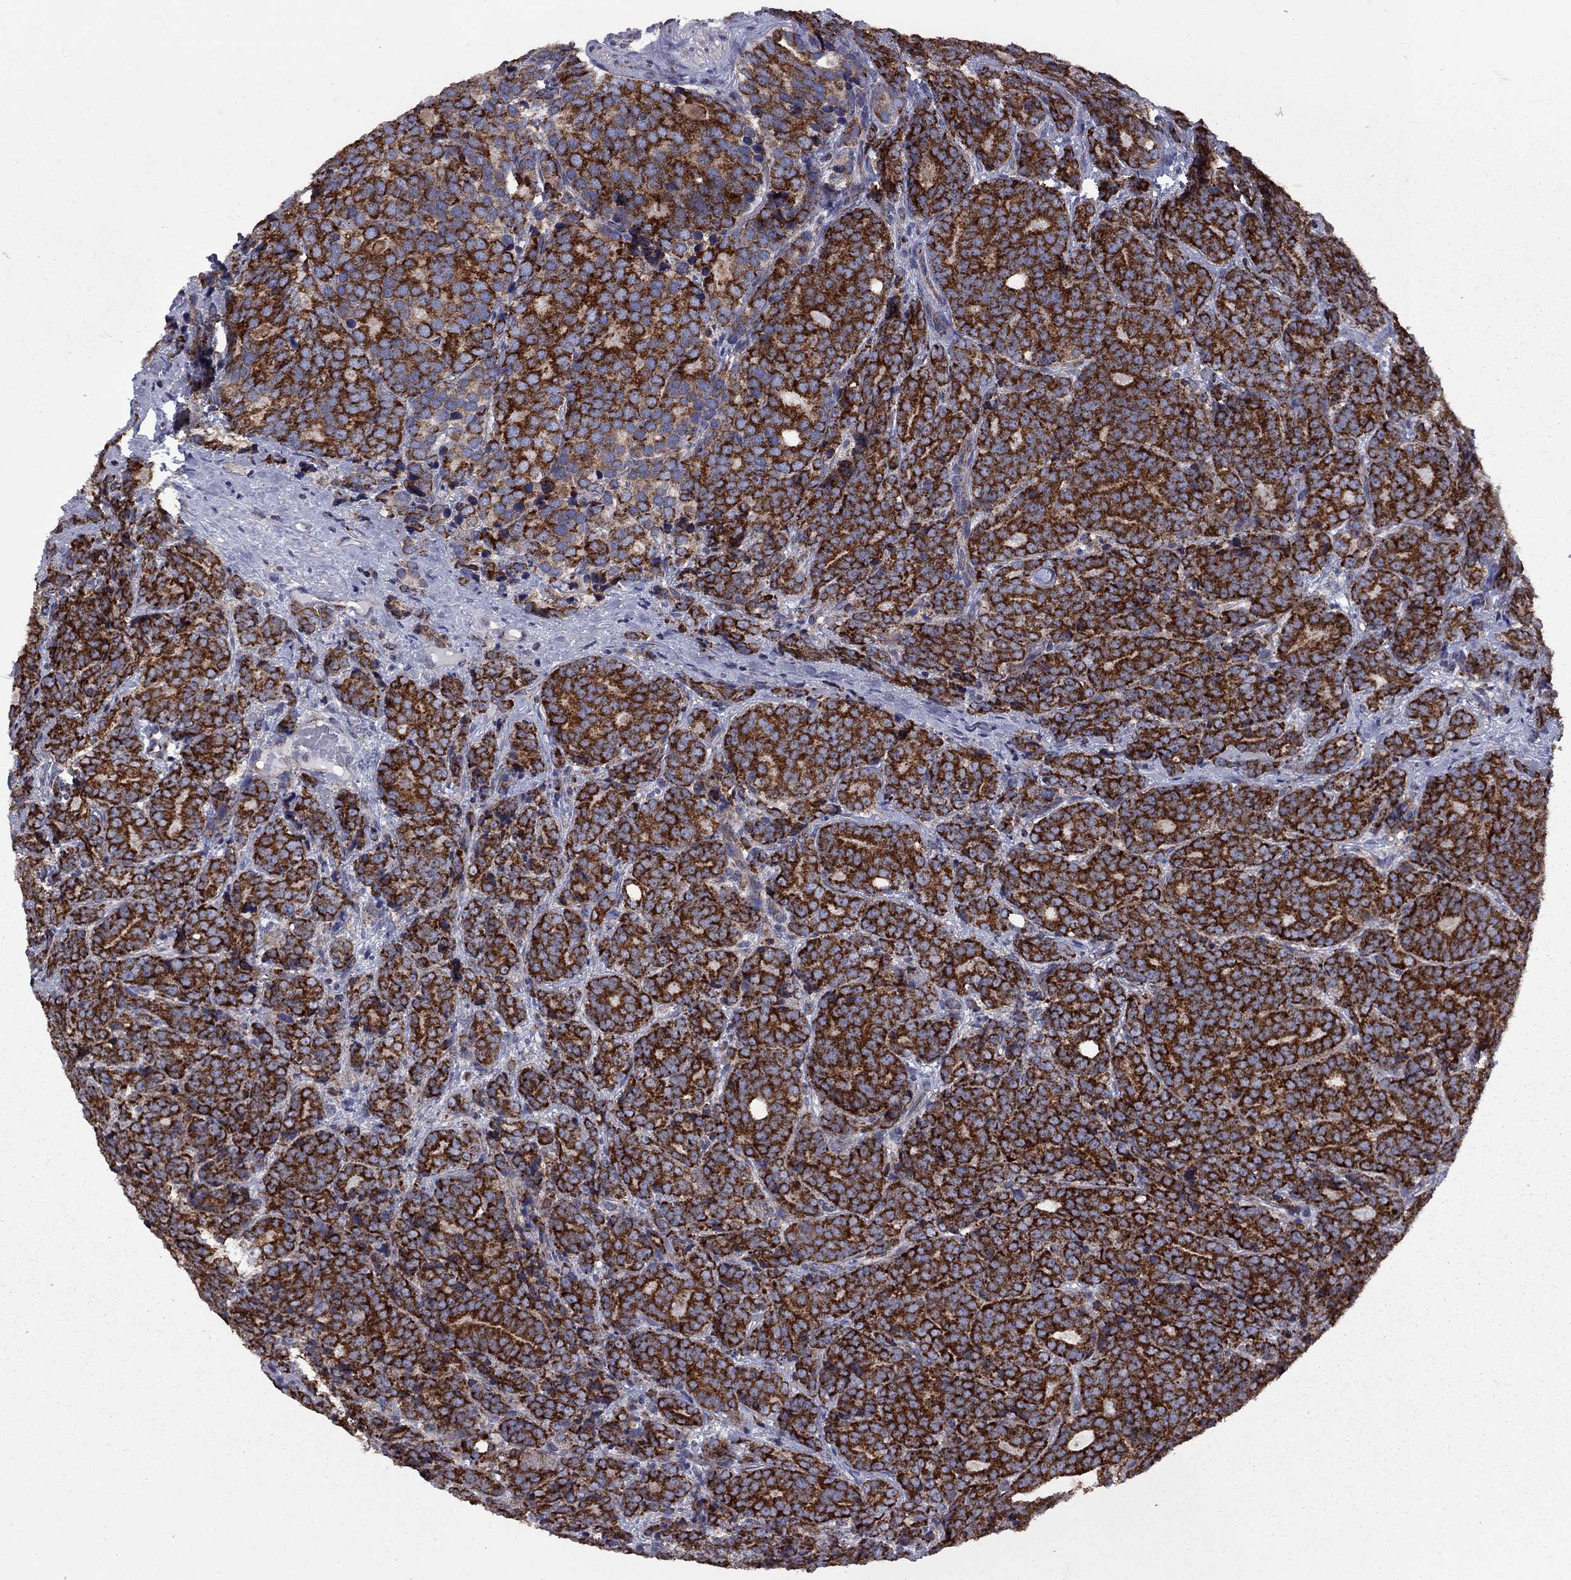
{"staining": {"intensity": "strong", "quantity": ">75%", "location": "cytoplasmic/membranous"}, "tissue": "prostate cancer", "cell_type": "Tumor cells", "image_type": "cancer", "snomed": [{"axis": "morphology", "description": "Adenocarcinoma, NOS"}, {"axis": "topography", "description": "Prostate"}], "caption": "Prostate cancer (adenocarcinoma) stained for a protein shows strong cytoplasmic/membranous positivity in tumor cells.", "gene": "CLPTM1", "patient": {"sex": "male", "age": 71}}